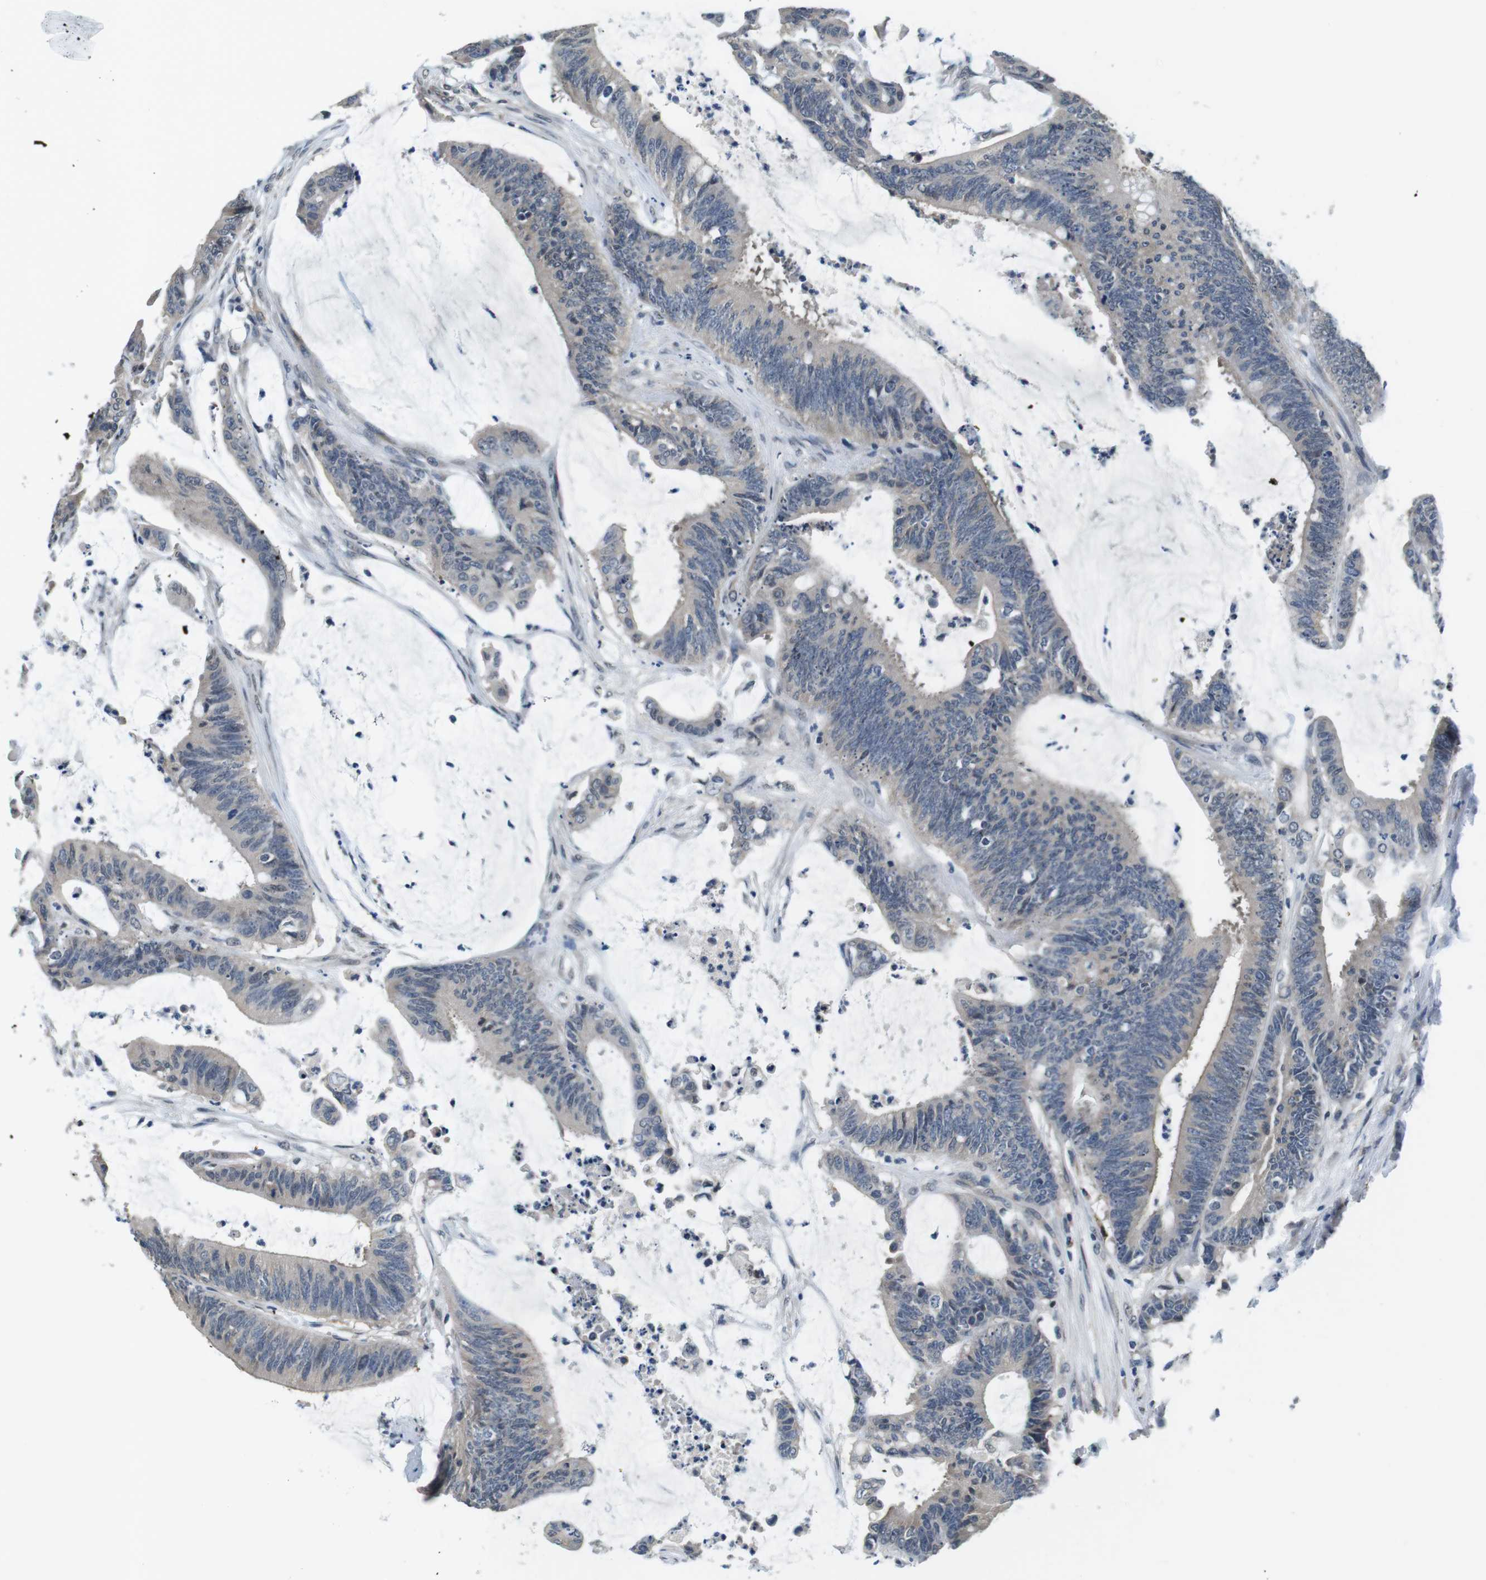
{"staining": {"intensity": "weak", "quantity": "<25%", "location": "cytoplasmic/membranous"}, "tissue": "colorectal cancer", "cell_type": "Tumor cells", "image_type": "cancer", "snomed": [{"axis": "morphology", "description": "Adenocarcinoma, NOS"}, {"axis": "topography", "description": "Rectum"}], "caption": "Image shows no protein staining in tumor cells of colorectal cancer (adenocarcinoma) tissue.", "gene": "CD163L1", "patient": {"sex": "female", "age": 66}}